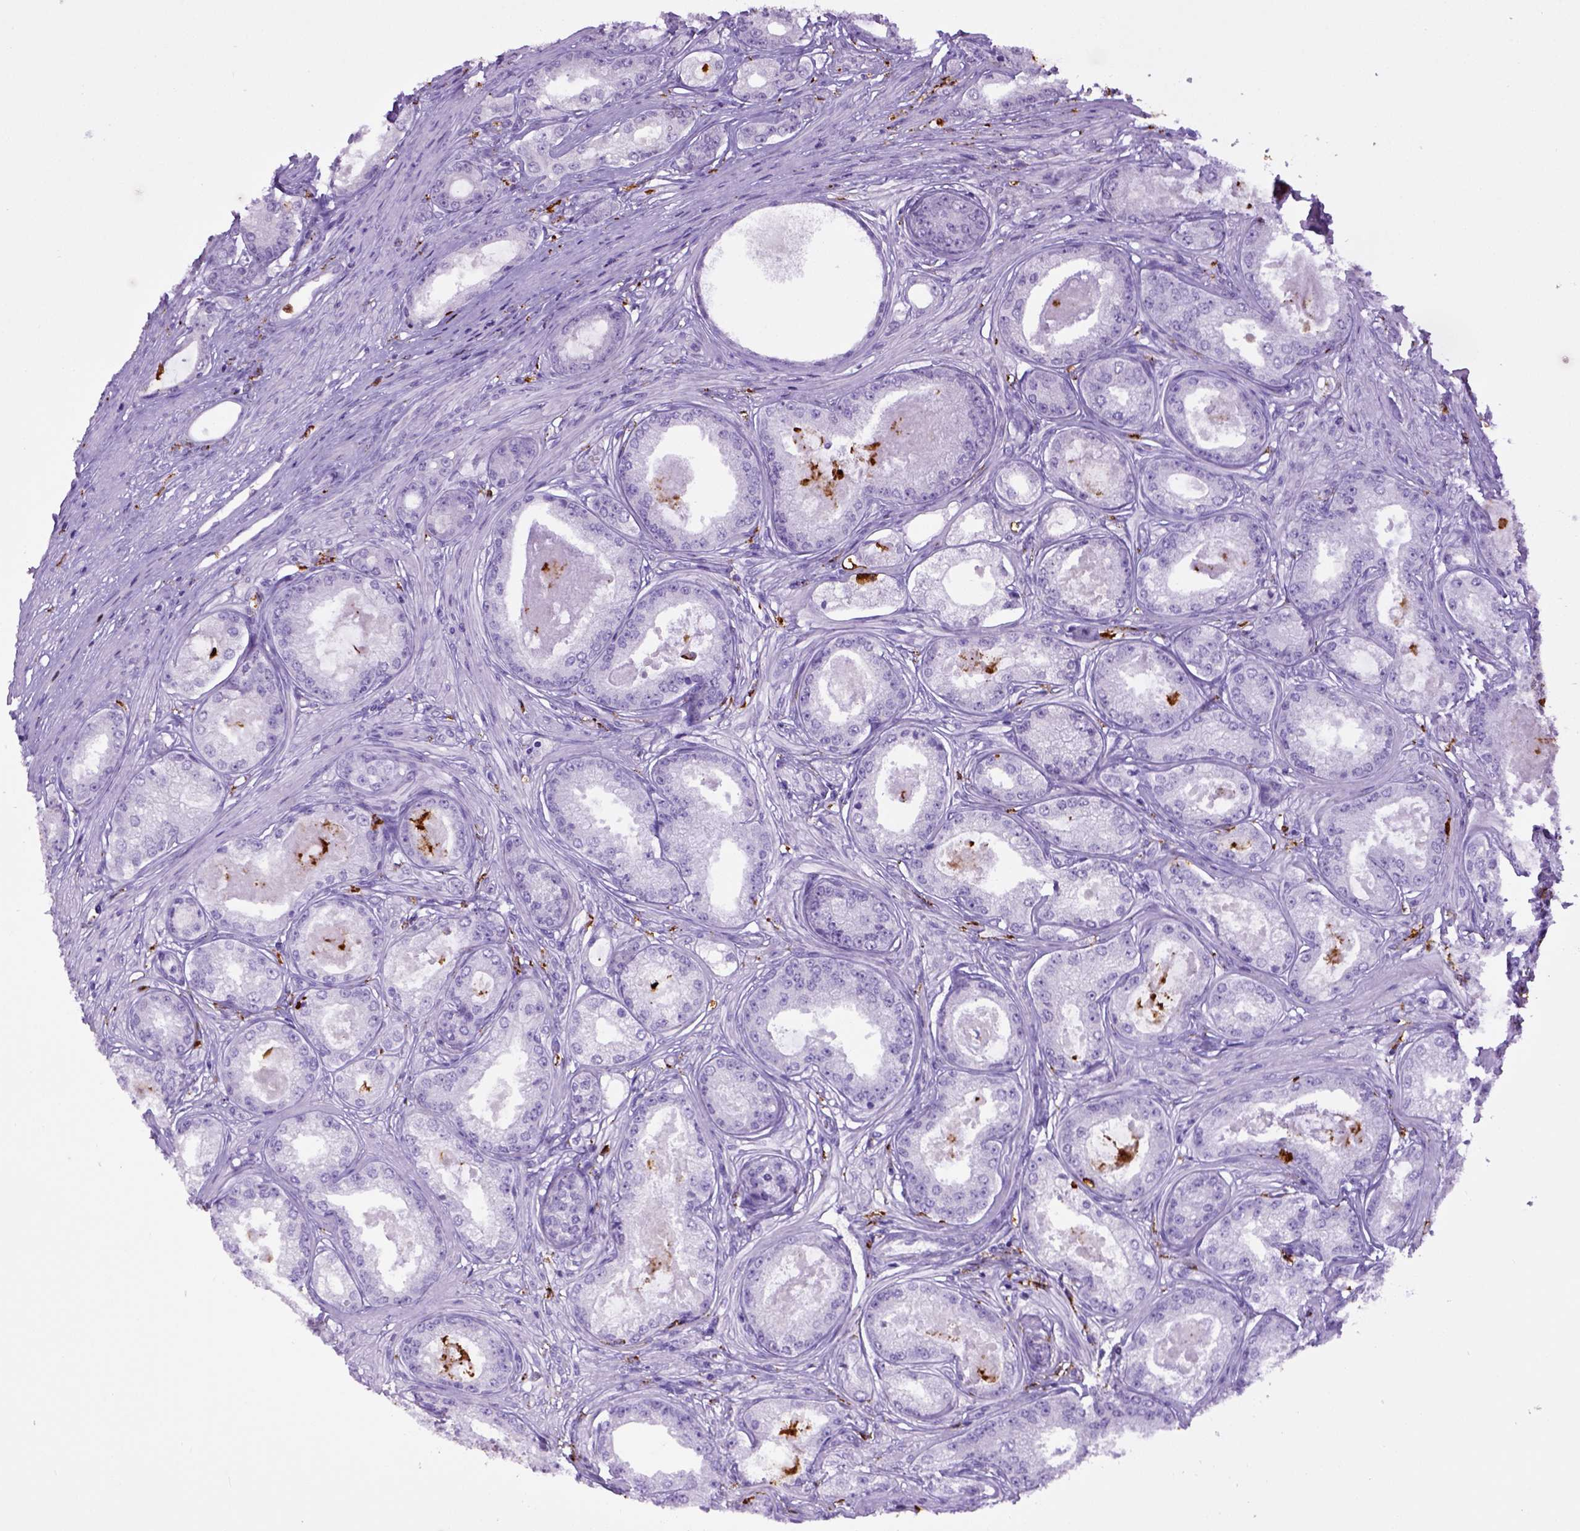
{"staining": {"intensity": "negative", "quantity": "none", "location": "none"}, "tissue": "prostate cancer", "cell_type": "Tumor cells", "image_type": "cancer", "snomed": [{"axis": "morphology", "description": "Adenocarcinoma, Low grade"}, {"axis": "topography", "description": "Prostate"}], "caption": "Human prostate cancer stained for a protein using immunohistochemistry (IHC) demonstrates no positivity in tumor cells.", "gene": "CD68", "patient": {"sex": "male", "age": 68}}